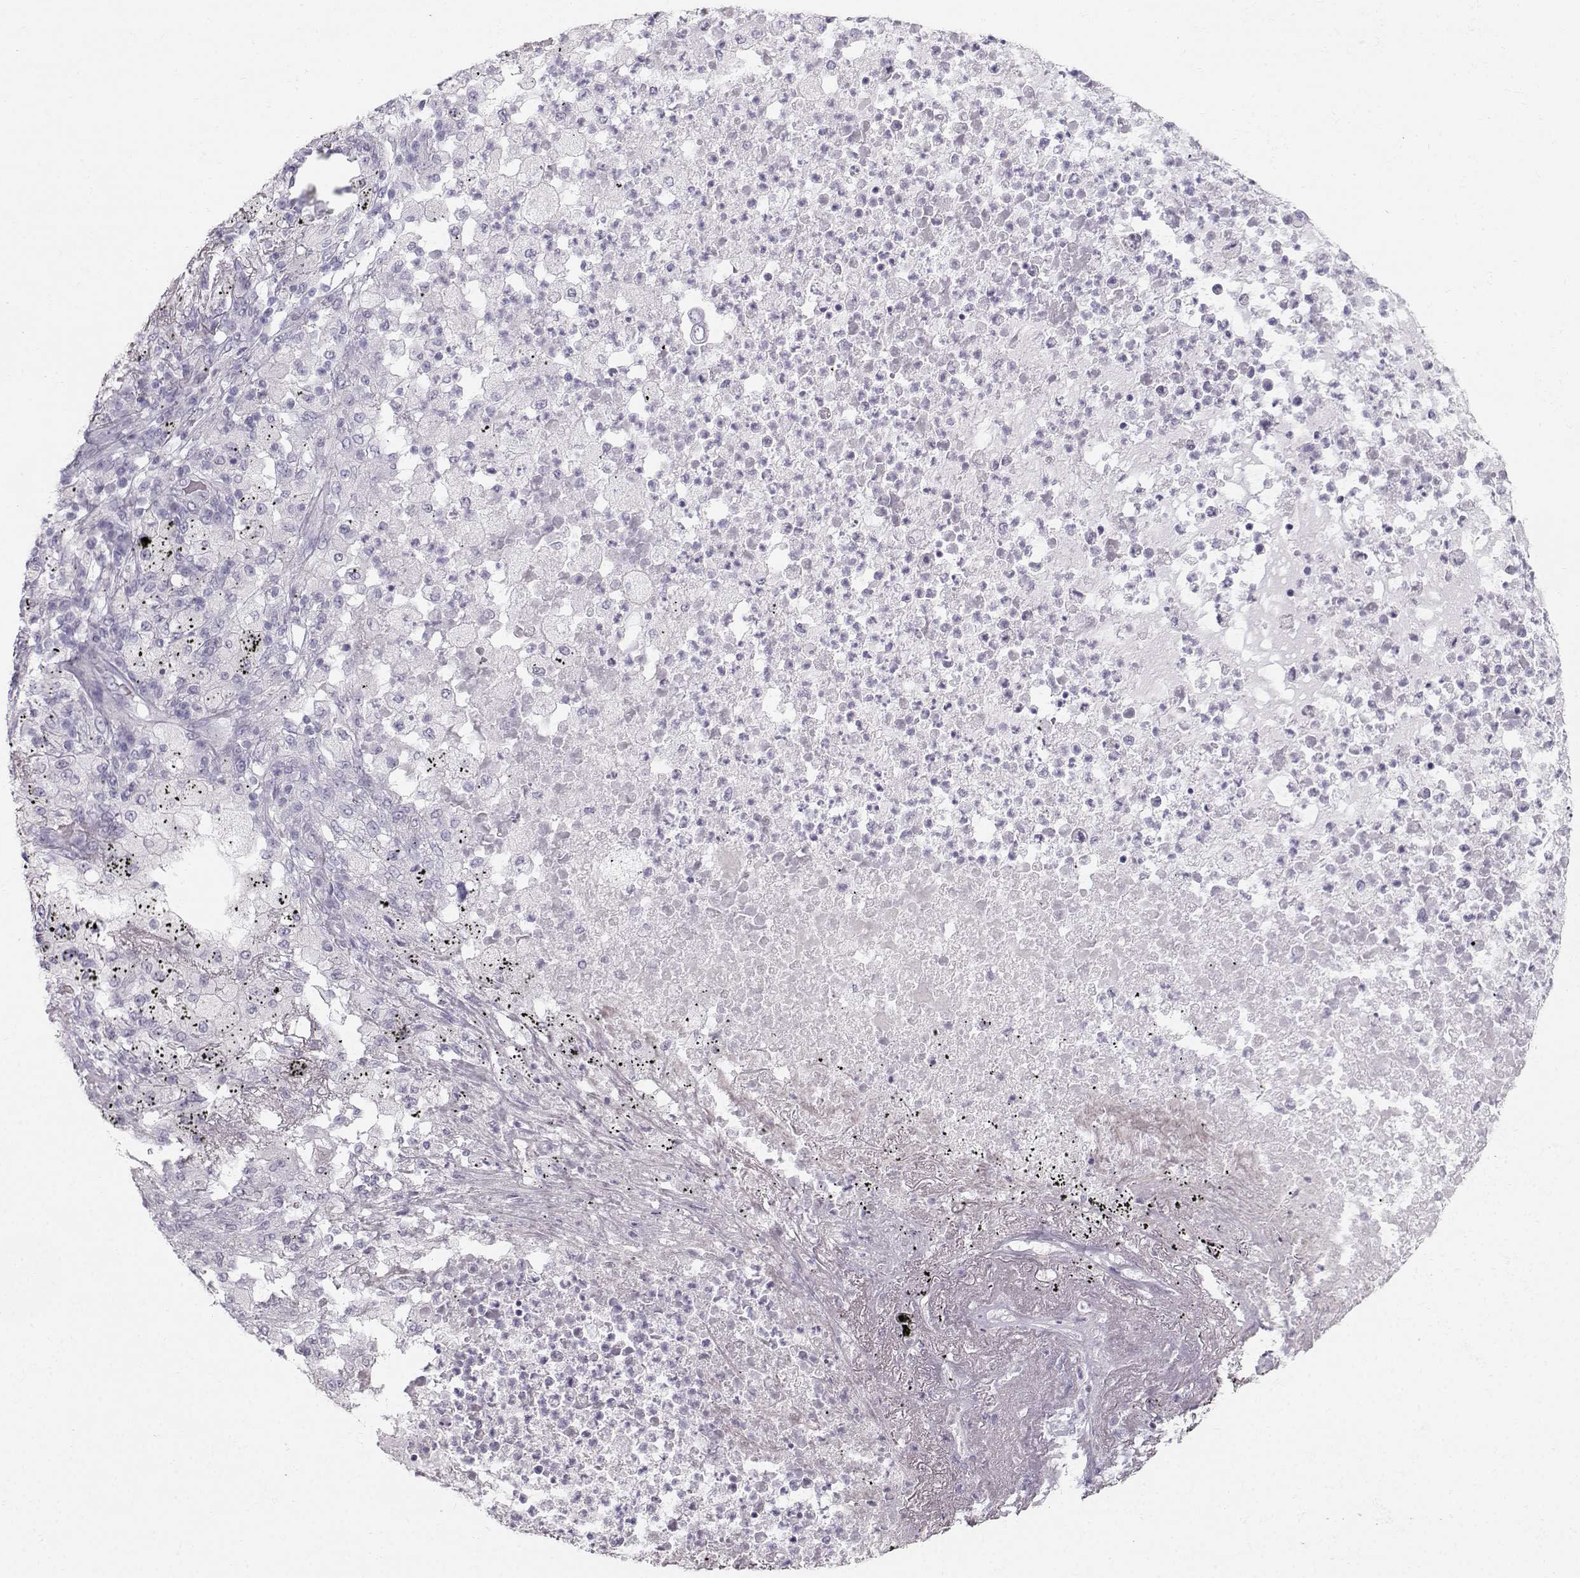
{"staining": {"intensity": "negative", "quantity": "none", "location": "none"}, "tissue": "lung cancer", "cell_type": "Tumor cells", "image_type": "cancer", "snomed": [{"axis": "morphology", "description": "Adenocarcinoma, NOS"}, {"axis": "topography", "description": "Lung"}], "caption": "Immunohistochemical staining of lung cancer (adenocarcinoma) exhibits no significant expression in tumor cells. (Brightfield microscopy of DAB (3,3'-diaminobenzidine) IHC at high magnification).", "gene": "CASR", "patient": {"sex": "female", "age": 73}}